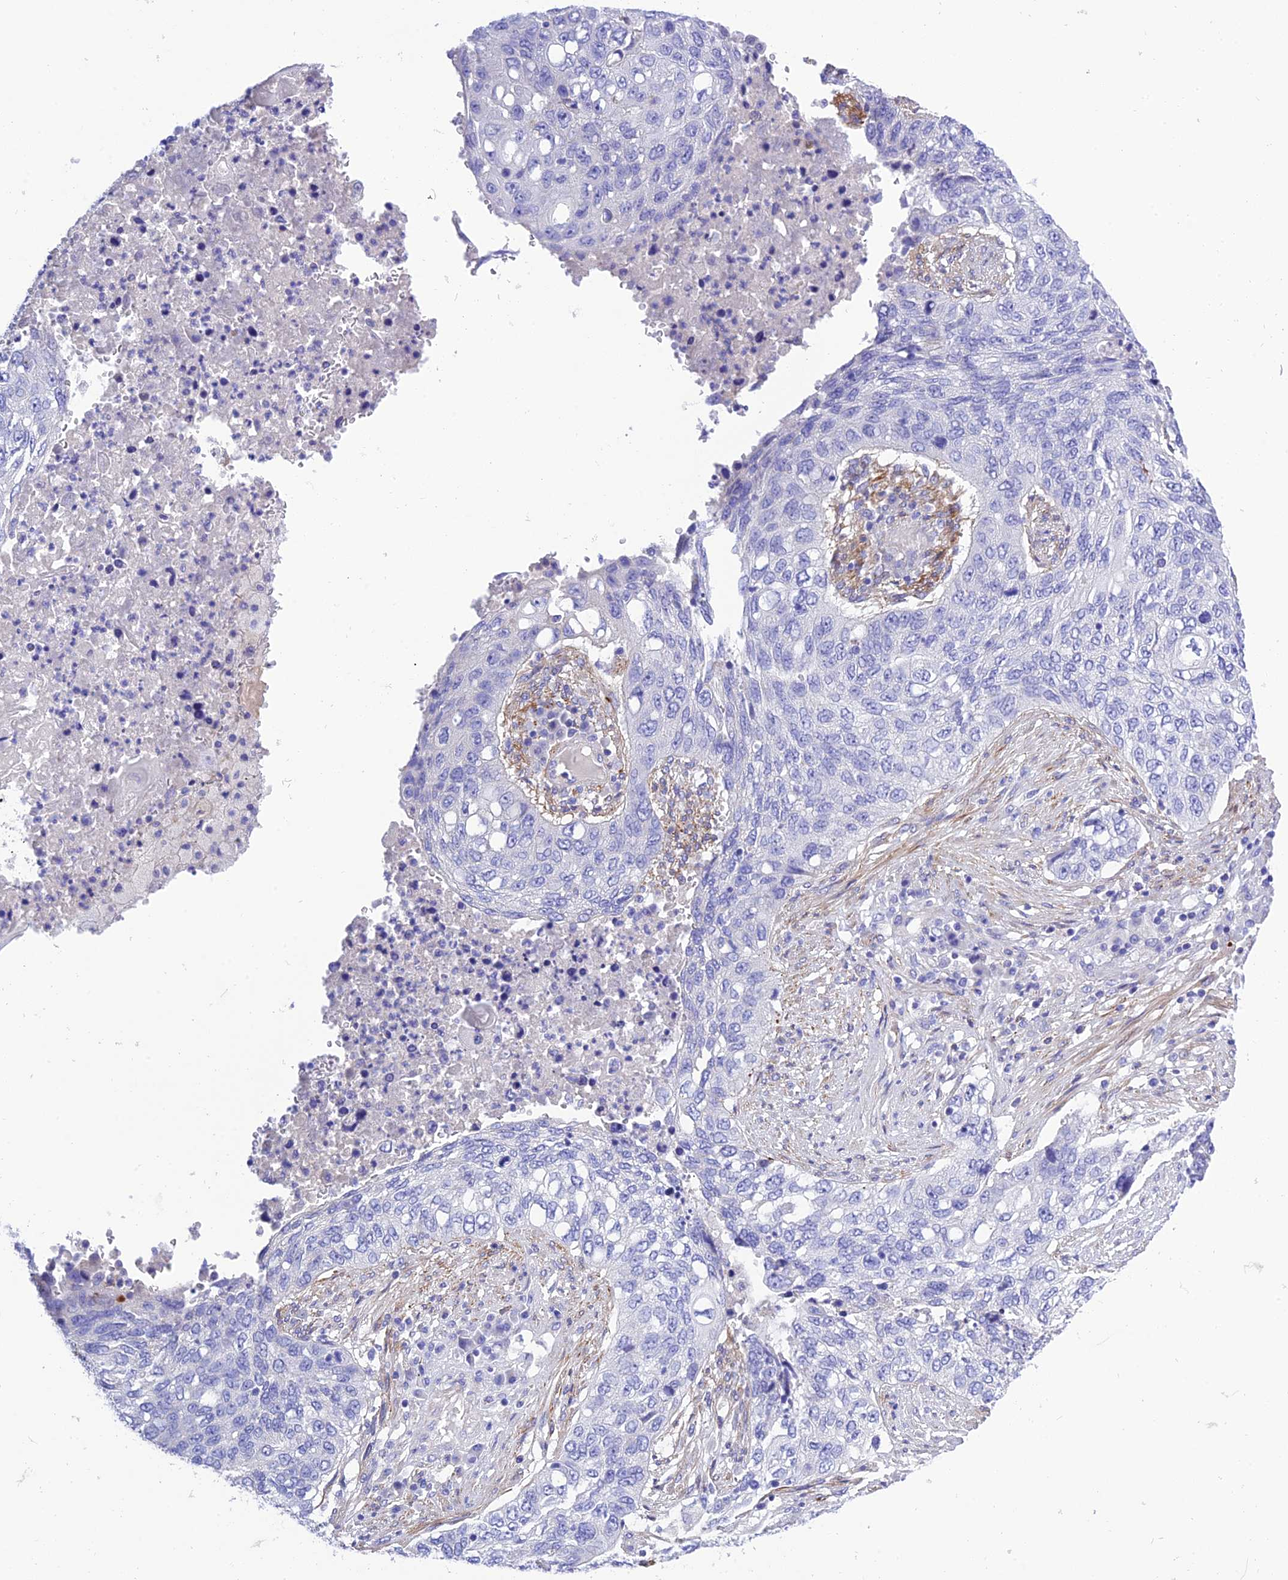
{"staining": {"intensity": "negative", "quantity": "none", "location": "none"}, "tissue": "lung cancer", "cell_type": "Tumor cells", "image_type": "cancer", "snomed": [{"axis": "morphology", "description": "Squamous cell carcinoma, NOS"}, {"axis": "topography", "description": "Lung"}], "caption": "A micrograph of human lung squamous cell carcinoma is negative for staining in tumor cells. Brightfield microscopy of immunohistochemistry stained with DAB (3,3'-diaminobenzidine) (brown) and hematoxylin (blue), captured at high magnification.", "gene": "FRA10AC1", "patient": {"sex": "female", "age": 63}}